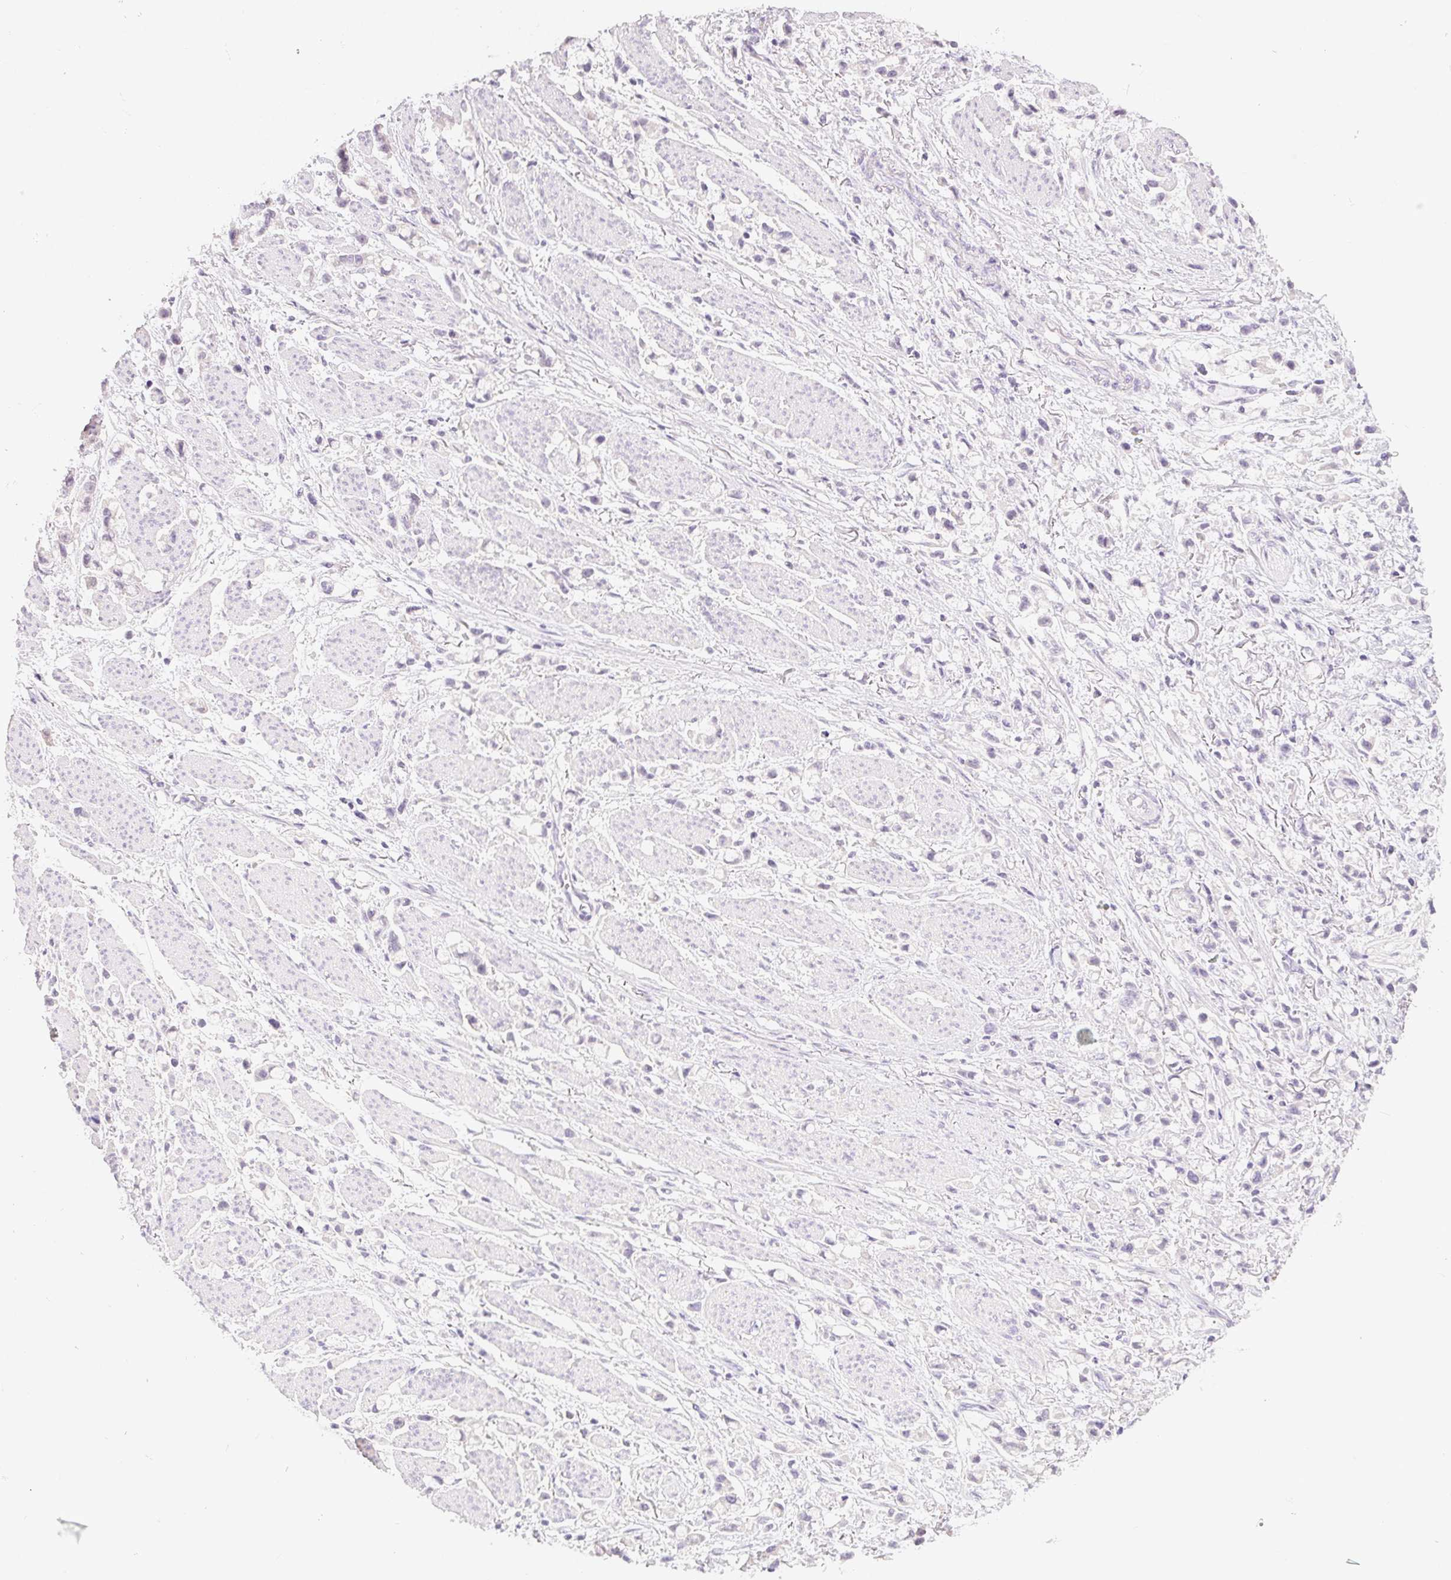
{"staining": {"intensity": "negative", "quantity": "none", "location": "none"}, "tissue": "stomach cancer", "cell_type": "Tumor cells", "image_type": "cancer", "snomed": [{"axis": "morphology", "description": "Adenocarcinoma, NOS"}, {"axis": "topography", "description": "Stomach"}], "caption": "Tumor cells show no significant protein staining in stomach cancer.", "gene": "MIOX", "patient": {"sex": "female", "age": 81}}